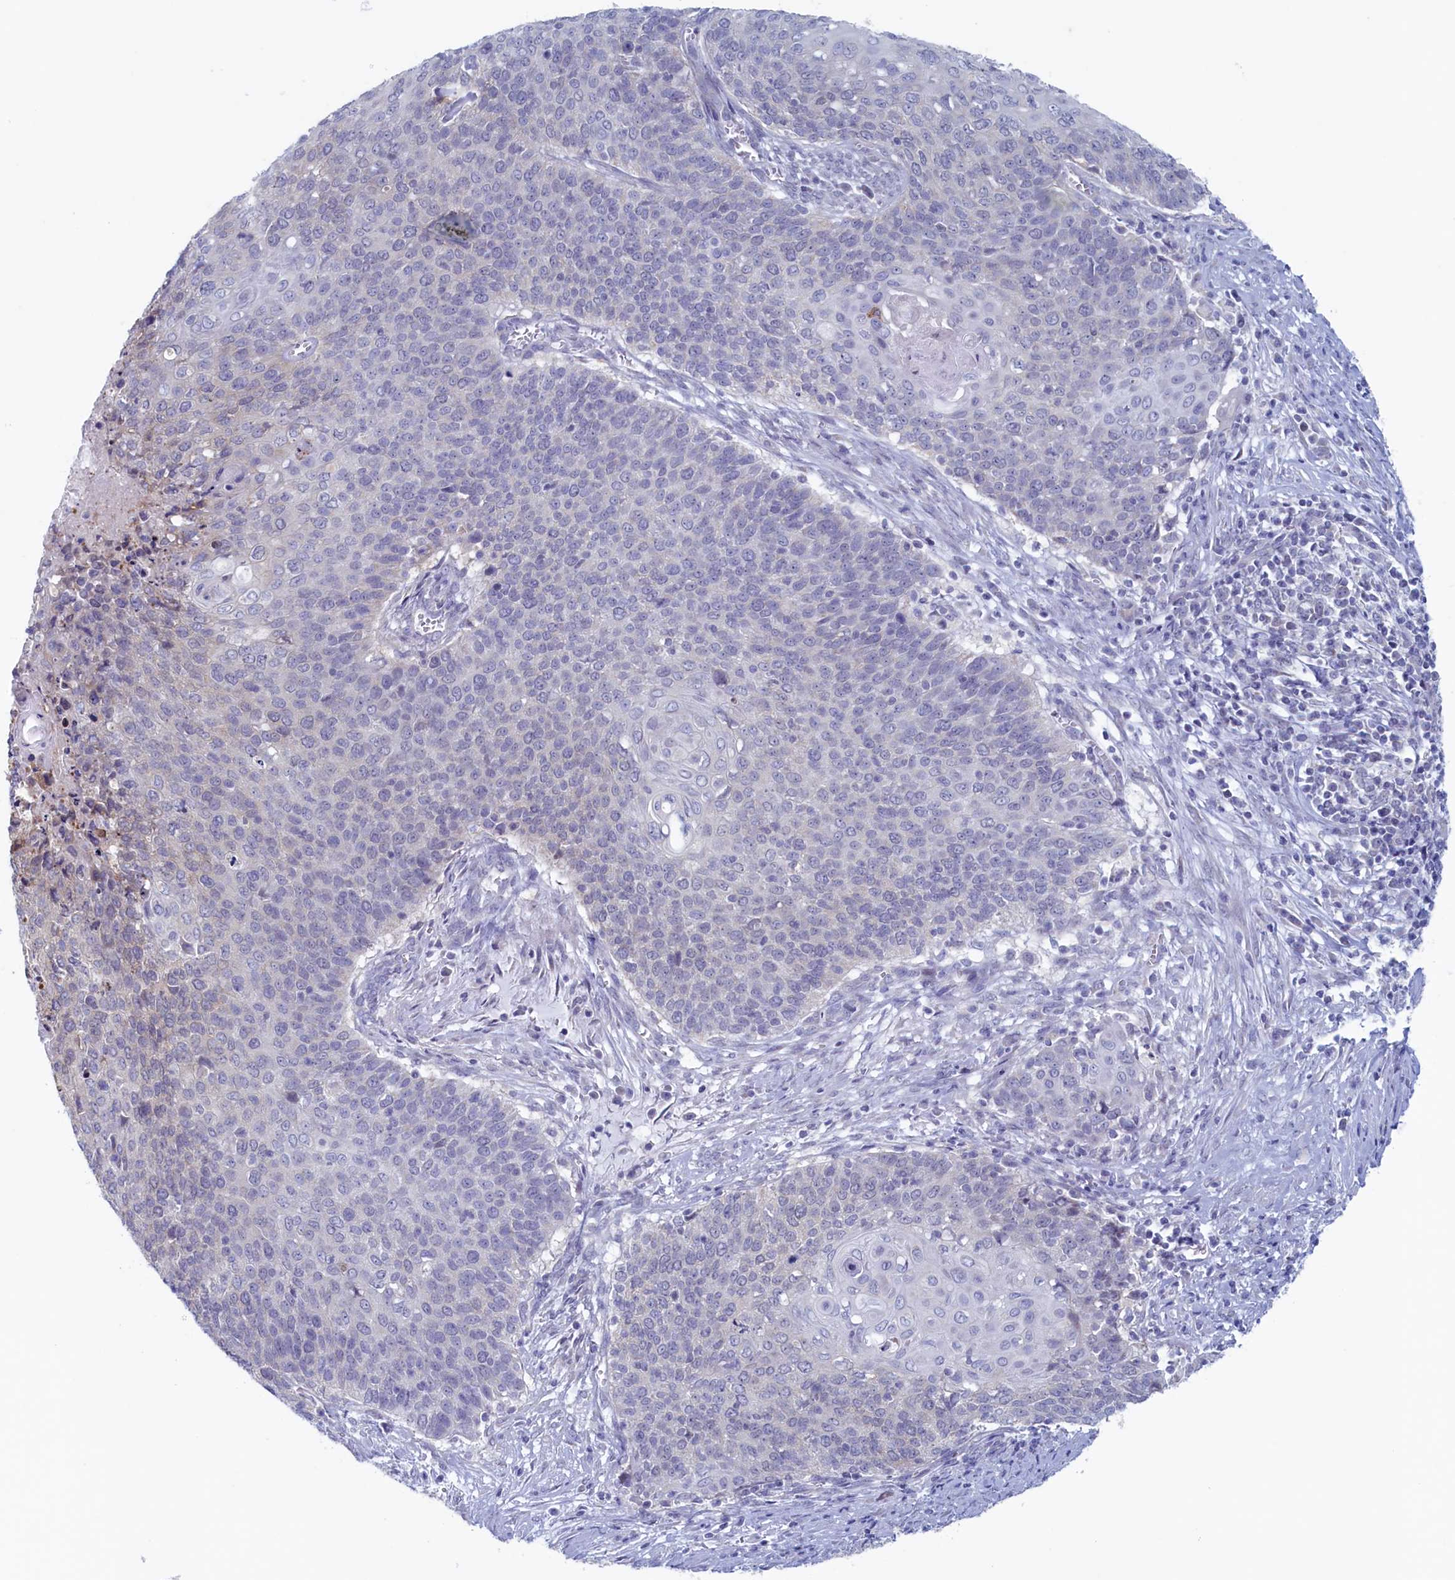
{"staining": {"intensity": "negative", "quantity": "none", "location": "none"}, "tissue": "cervical cancer", "cell_type": "Tumor cells", "image_type": "cancer", "snomed": [{"axis": "morphology", "description": "Squamous cell carcinoma, NOS"}, {"axis": "topography", "description": "Cervix"}], "caption": "Immunohistochemistry of human cervical cancer shows no expression in tumor cells. The staining is performed using DAB brown chromogen with nuclei counter-stained in using hematoxylin.", "gene": "WDR76", "patient": {"sex": "female", "age": 39}}